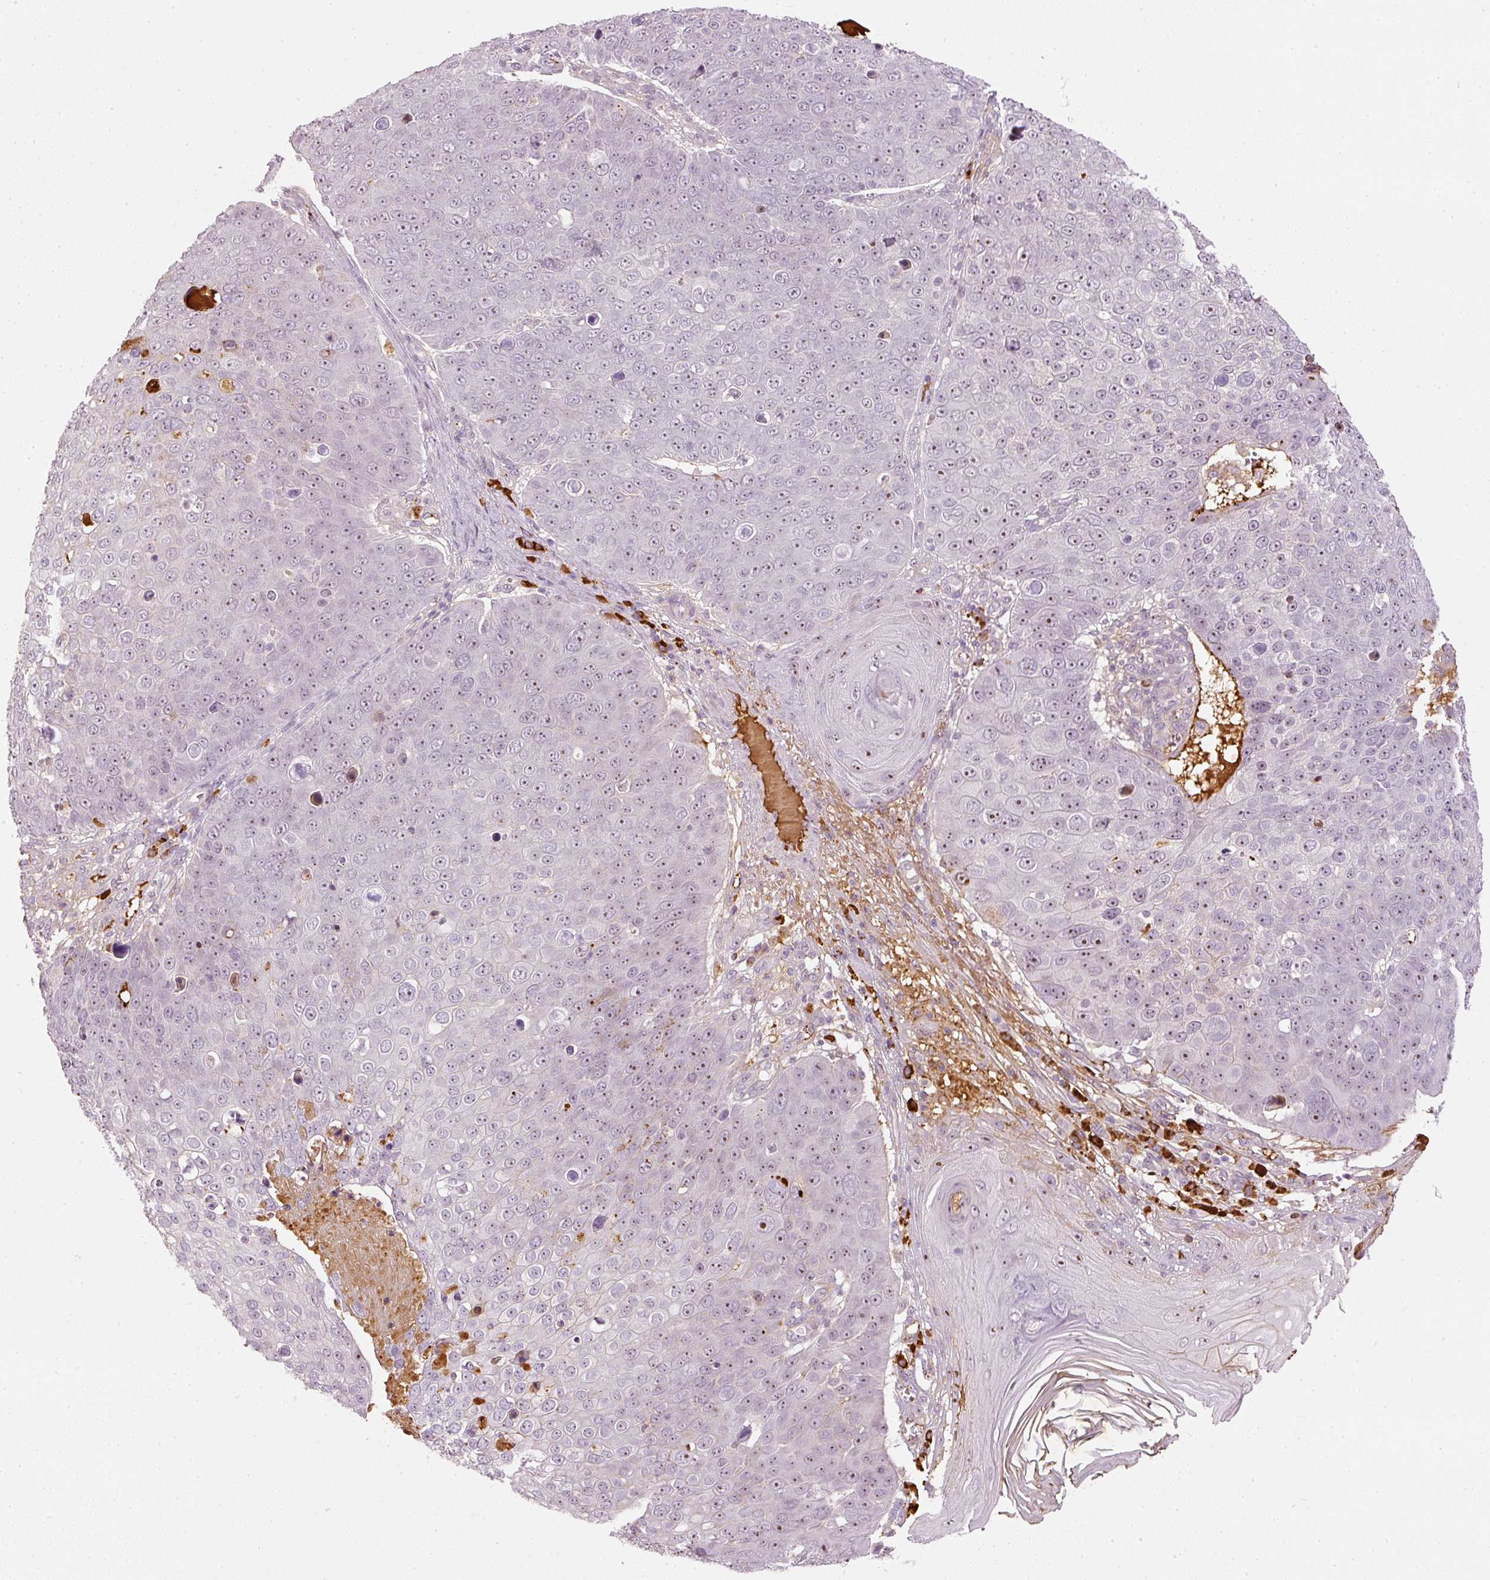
{"staining": {"intensity": "weak", "quantity": "25%-75%", "location": "nuclear"}, "tissue": "skin cancer", "cell_type": "Tumor cells", "image_type": "cancer", "snomed": [{"axis": "morphology", "description": "Squamous cell carcinoma, NOS"}, {"axis": "topography", "description": "Skin"}], "caption": "Approximately 25%-75% of tumor cells in human skin squamous cell carcinoma exhibit weak nuclear protein staining as visualized by brown immunohistochemical staining.", "gene": "VCAM1", "patient": {"sex": "male", "age": 71}}